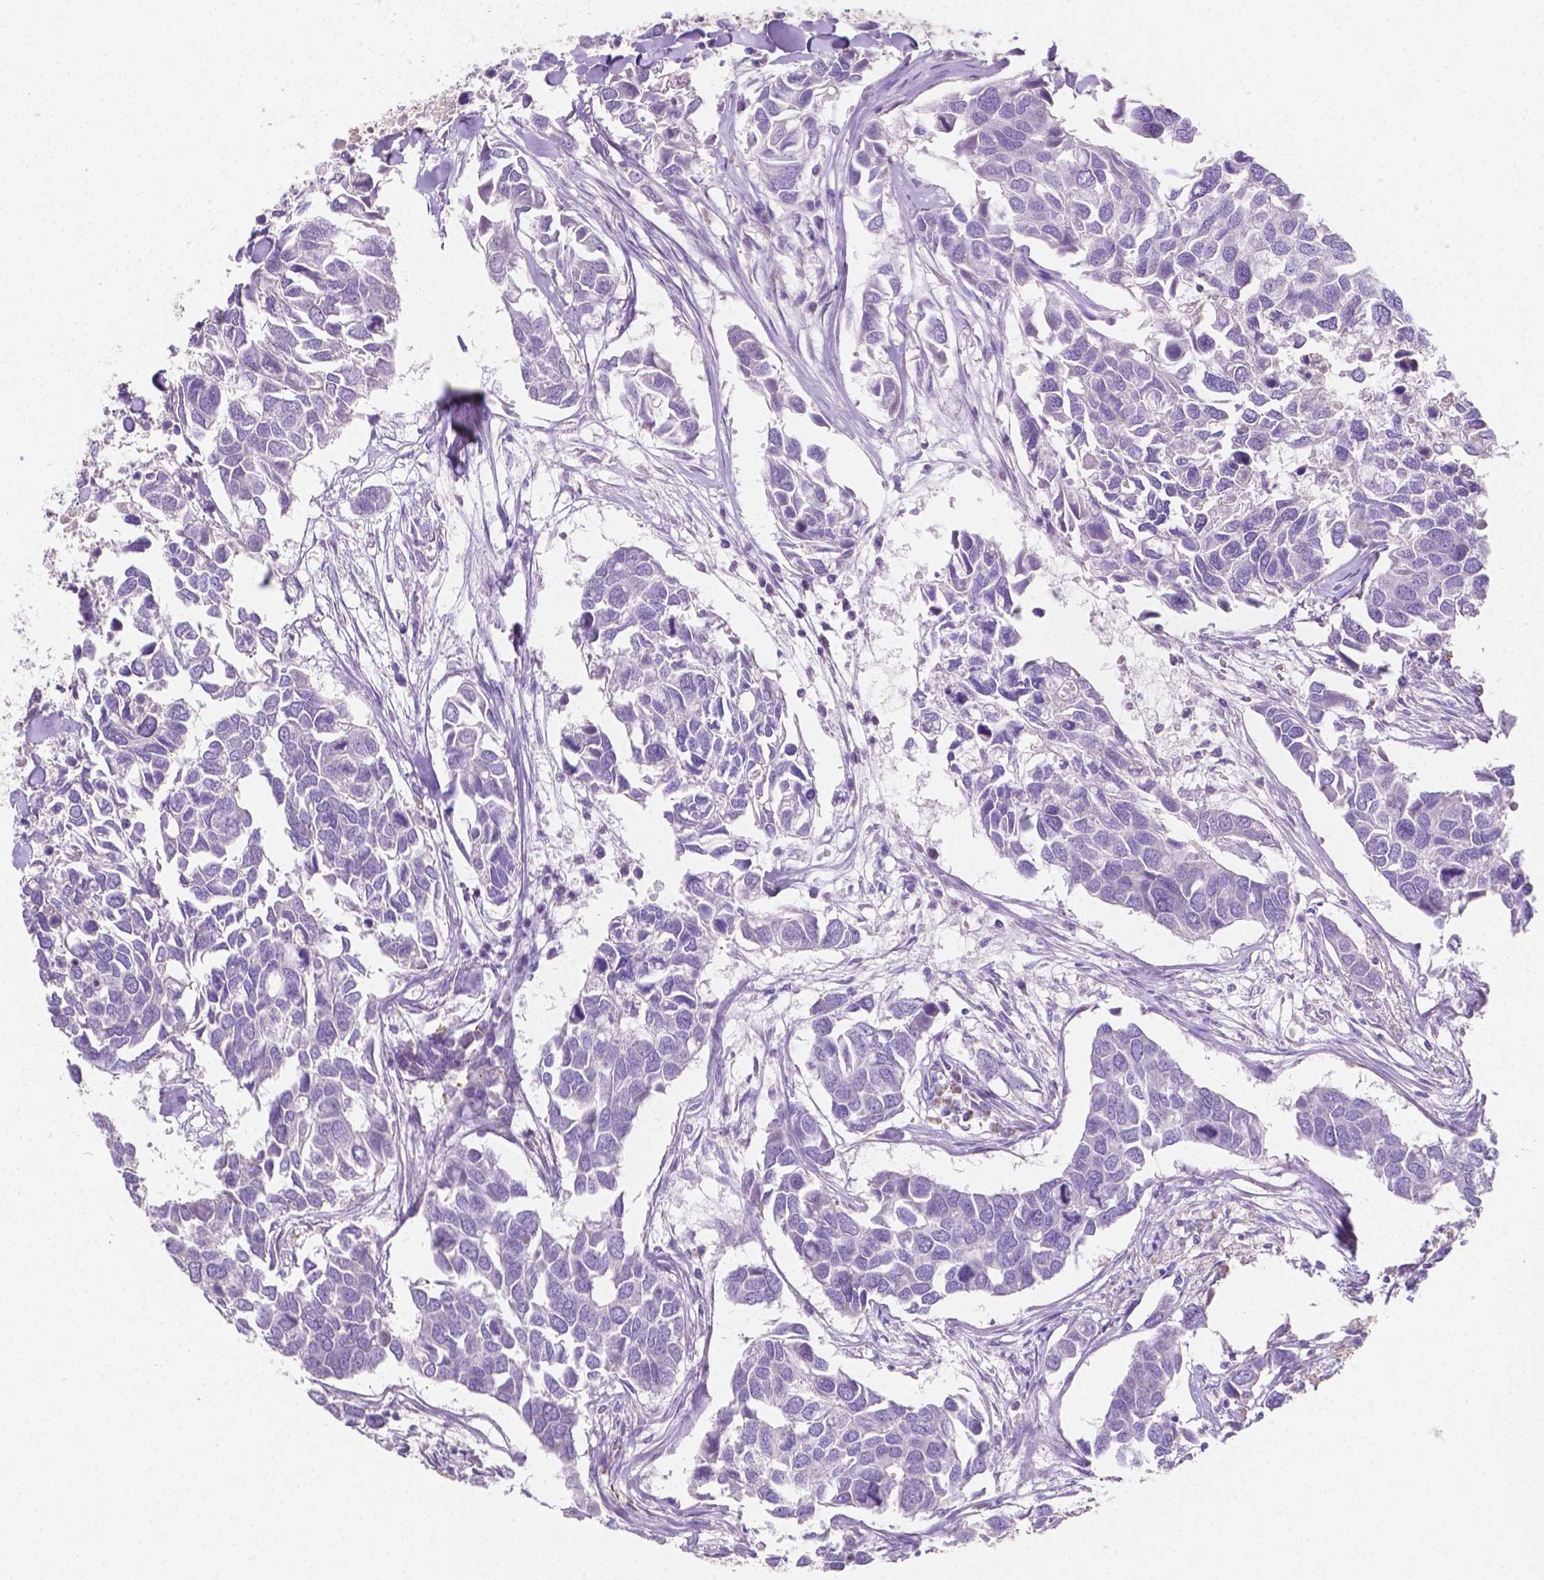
{"staining": {"intensity": "negative", "quantity": "none", "location": "none"}, "tissue": "breast cancer", "cell_type": "Tumor cells", "image_type": "cancer", "snomed": [{"axis": "morphology", "description": "Duct carcinoma"}, {"axis": "topography", "description": "Breast"}], "caption": "A micrograph of human breast cancer is negative for staining in tumor cells.", "gene": "TMEM130", "patient": {"sex": "female", "age": 83}}